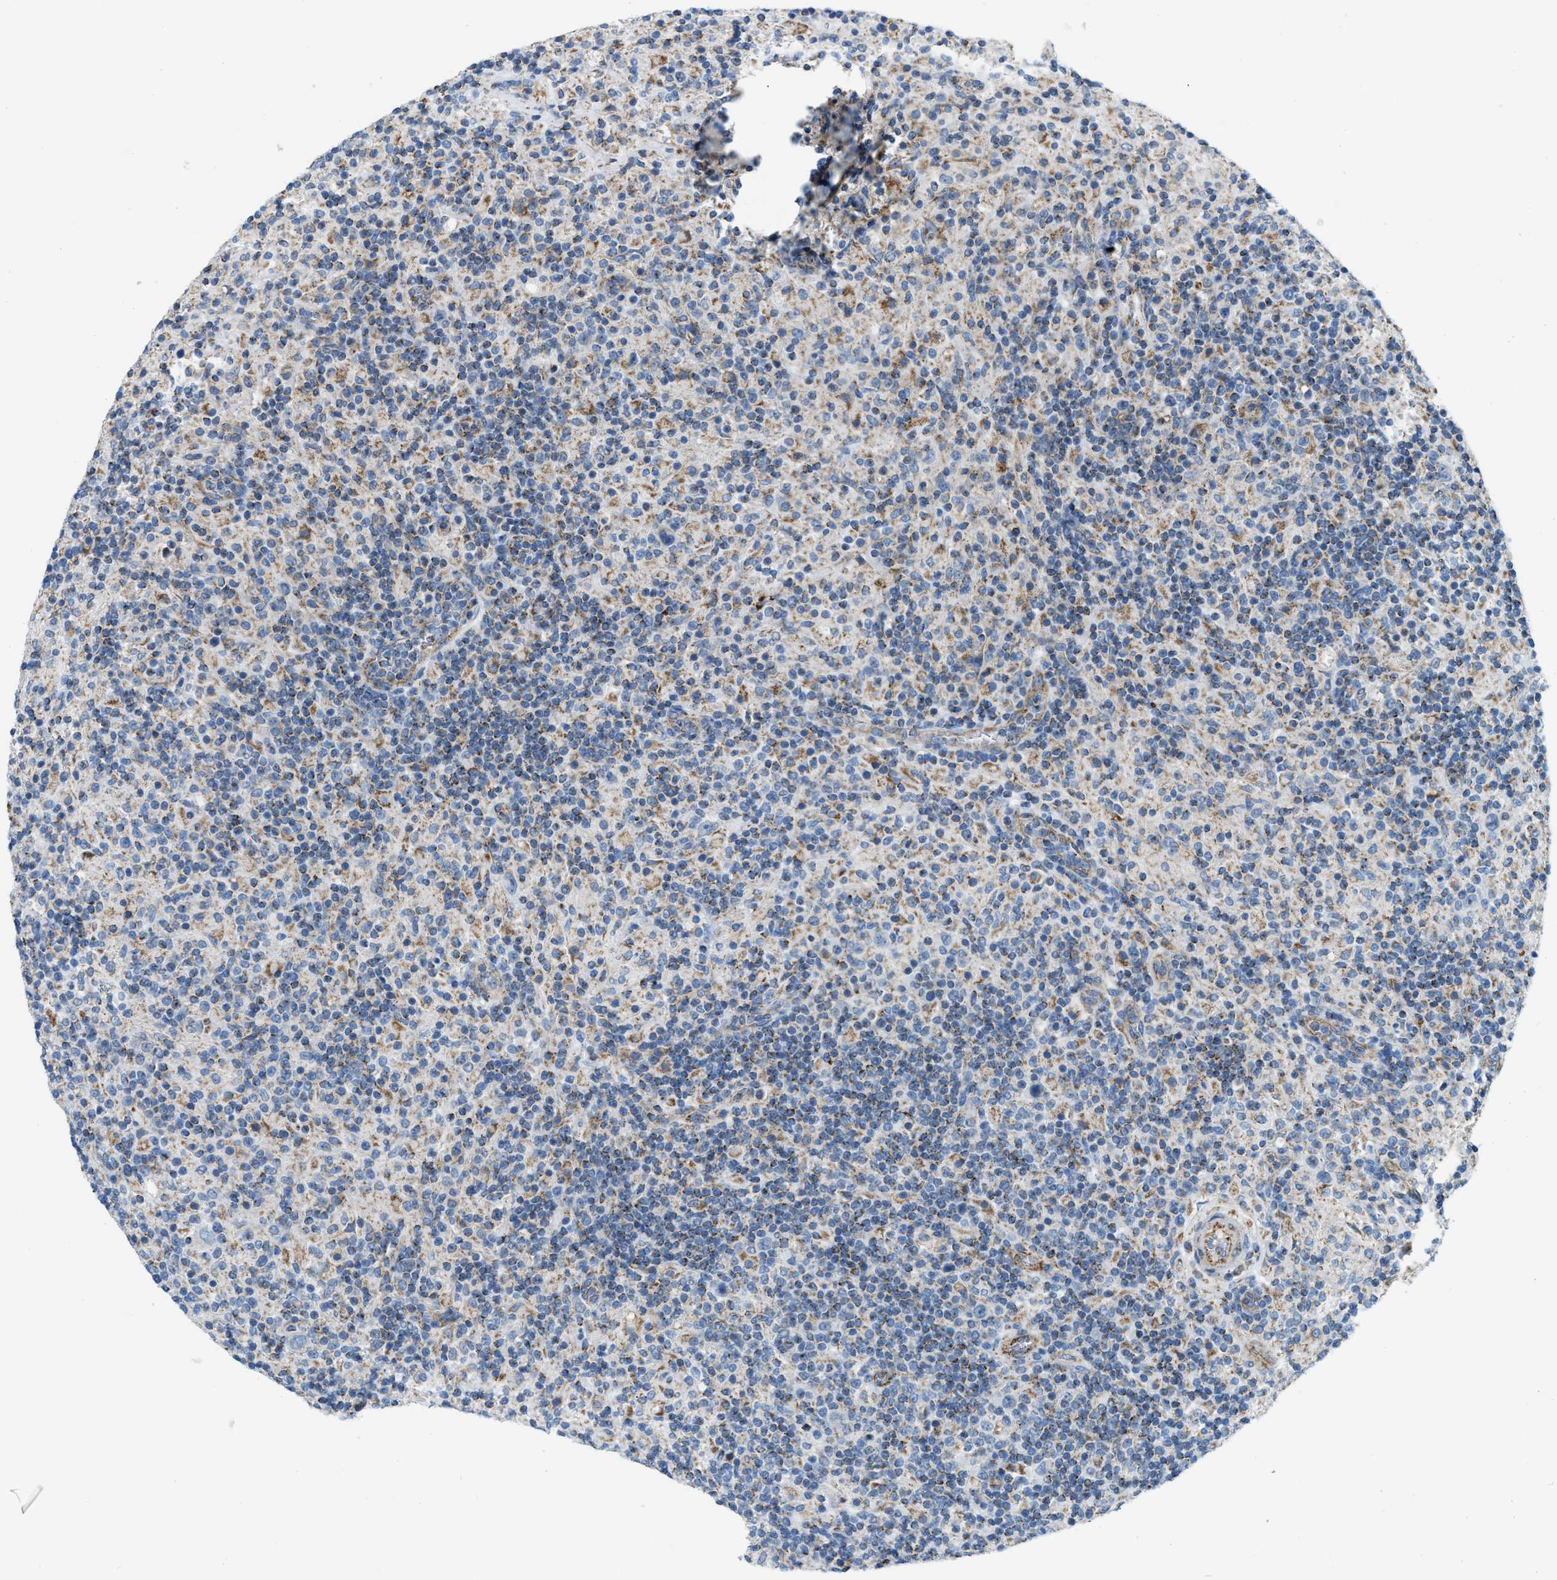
{"staining": {"intensity": "negative", "quantity": "none", "location": "none"}, "tissue": "lymphoma", "cell_type": "Tumor cells", "image_type": "cancer", "snomed": [{"axis": "morphology", "description": "Hodgkin's disease, NOS"}, {"axis": "topography", "description": "Lymph node"}], "caption": "Immunohistochemistry (IHC) photomicrograph of neoplastic tissue: human lymphoma stained with DAB (3,3'-diaminobenzidine) shows no significant protein expression in tumor cells.", "gene": "JADE1", "patient": {"sex": "male", "age": 70}}